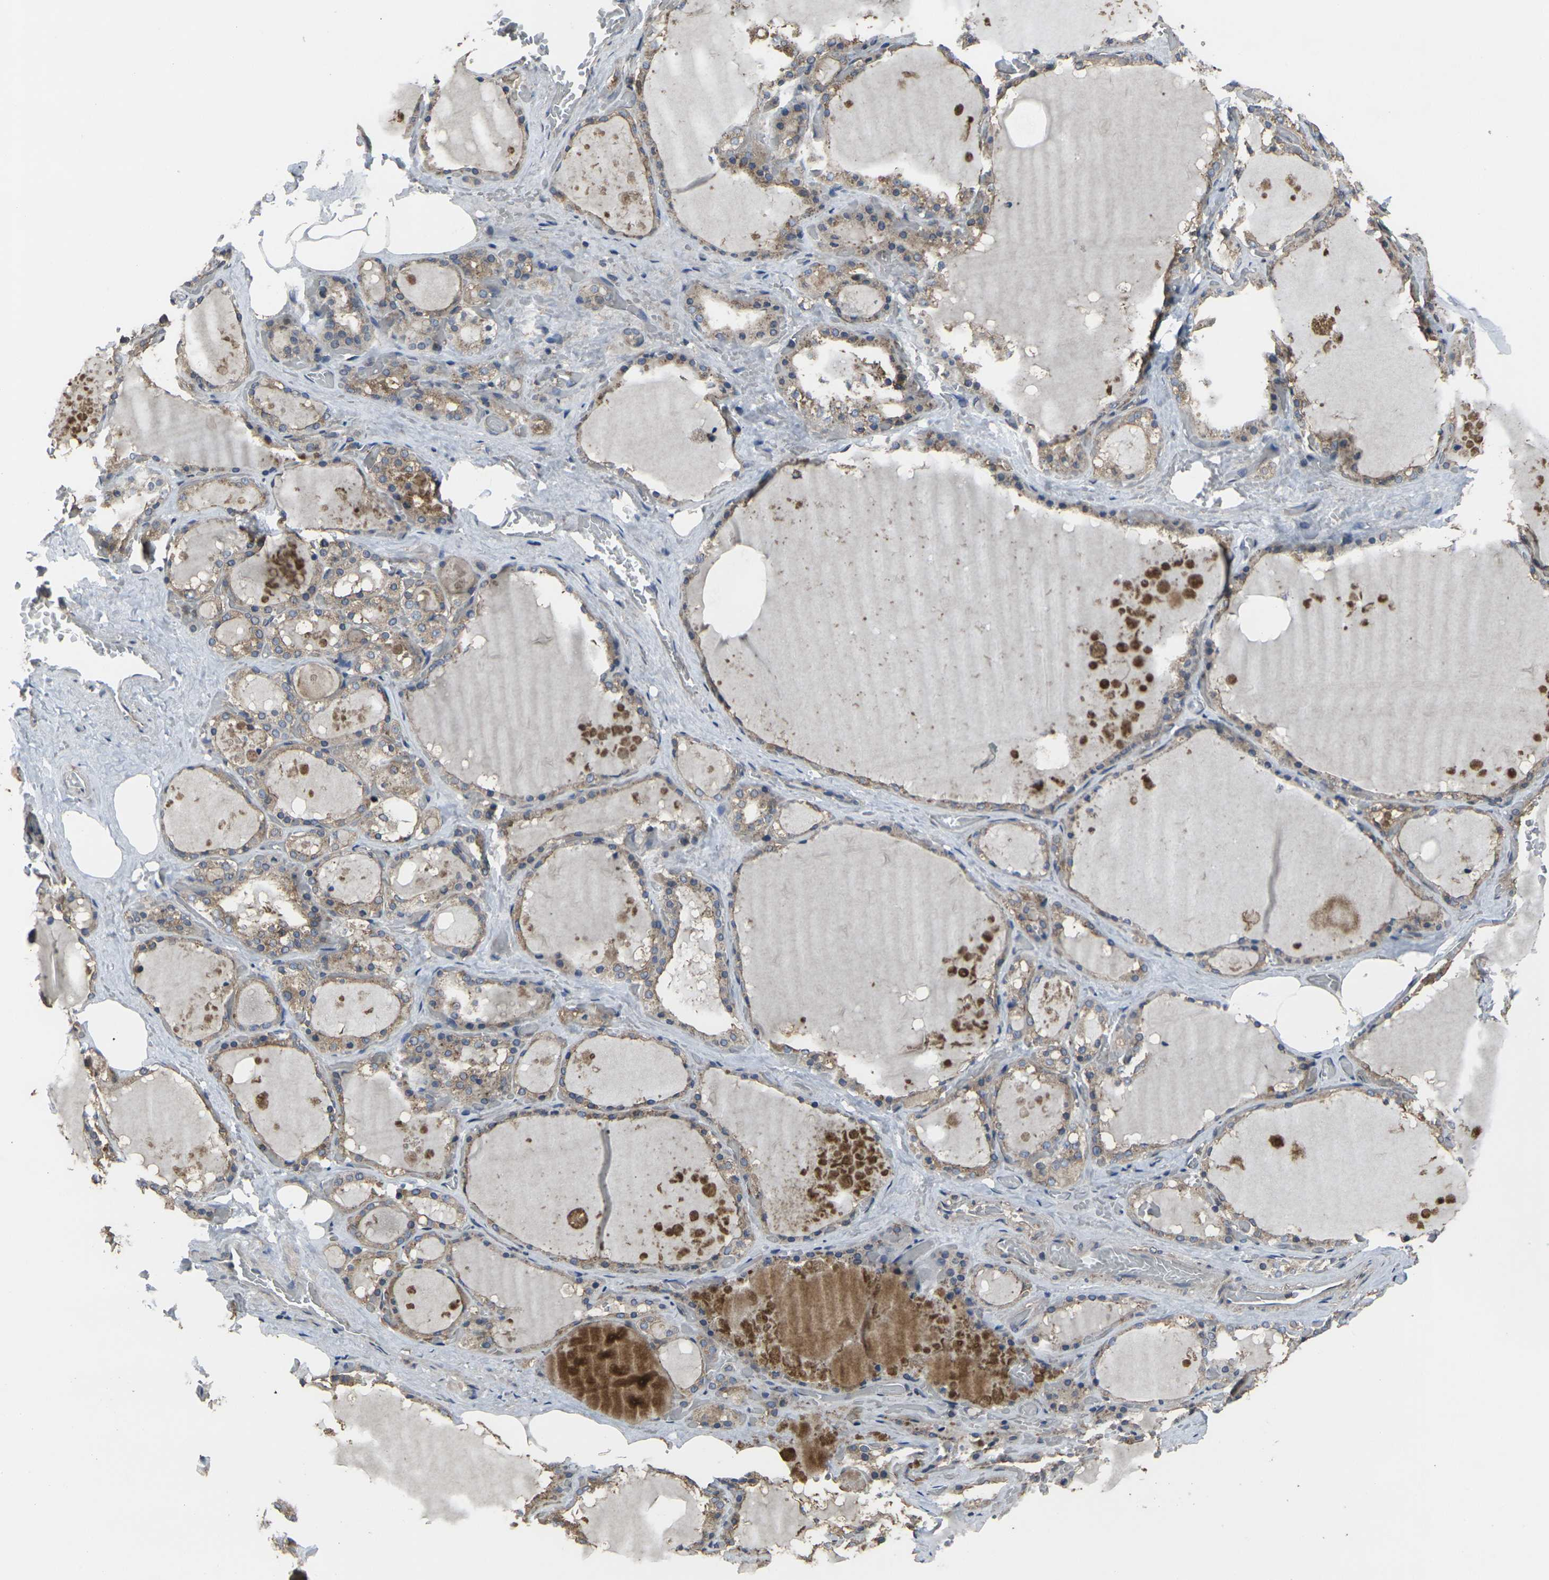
{"staining": {"intensity": "weak", "quantity": ">75%", "location": "cytoplasmic/membranous"}, "tissue": "thyroid gland", "cell_type": "Glandular cells", "image_type": "normal", "snomed": [{"axis": "morphology", "description": "Normal tissue, NOS"}, {"axis": "topography", "description": "Thyroid gland"}], "caption": "An immunohistochemistry (IHC) image of unremarkable tissue is shown. Protein staining in brown shows weak cytoplasmic/membranous positivity in thyroid gland within glandular cells.", "gene": "PRKACB", "patient": {"sex": "male", "age": 61}}